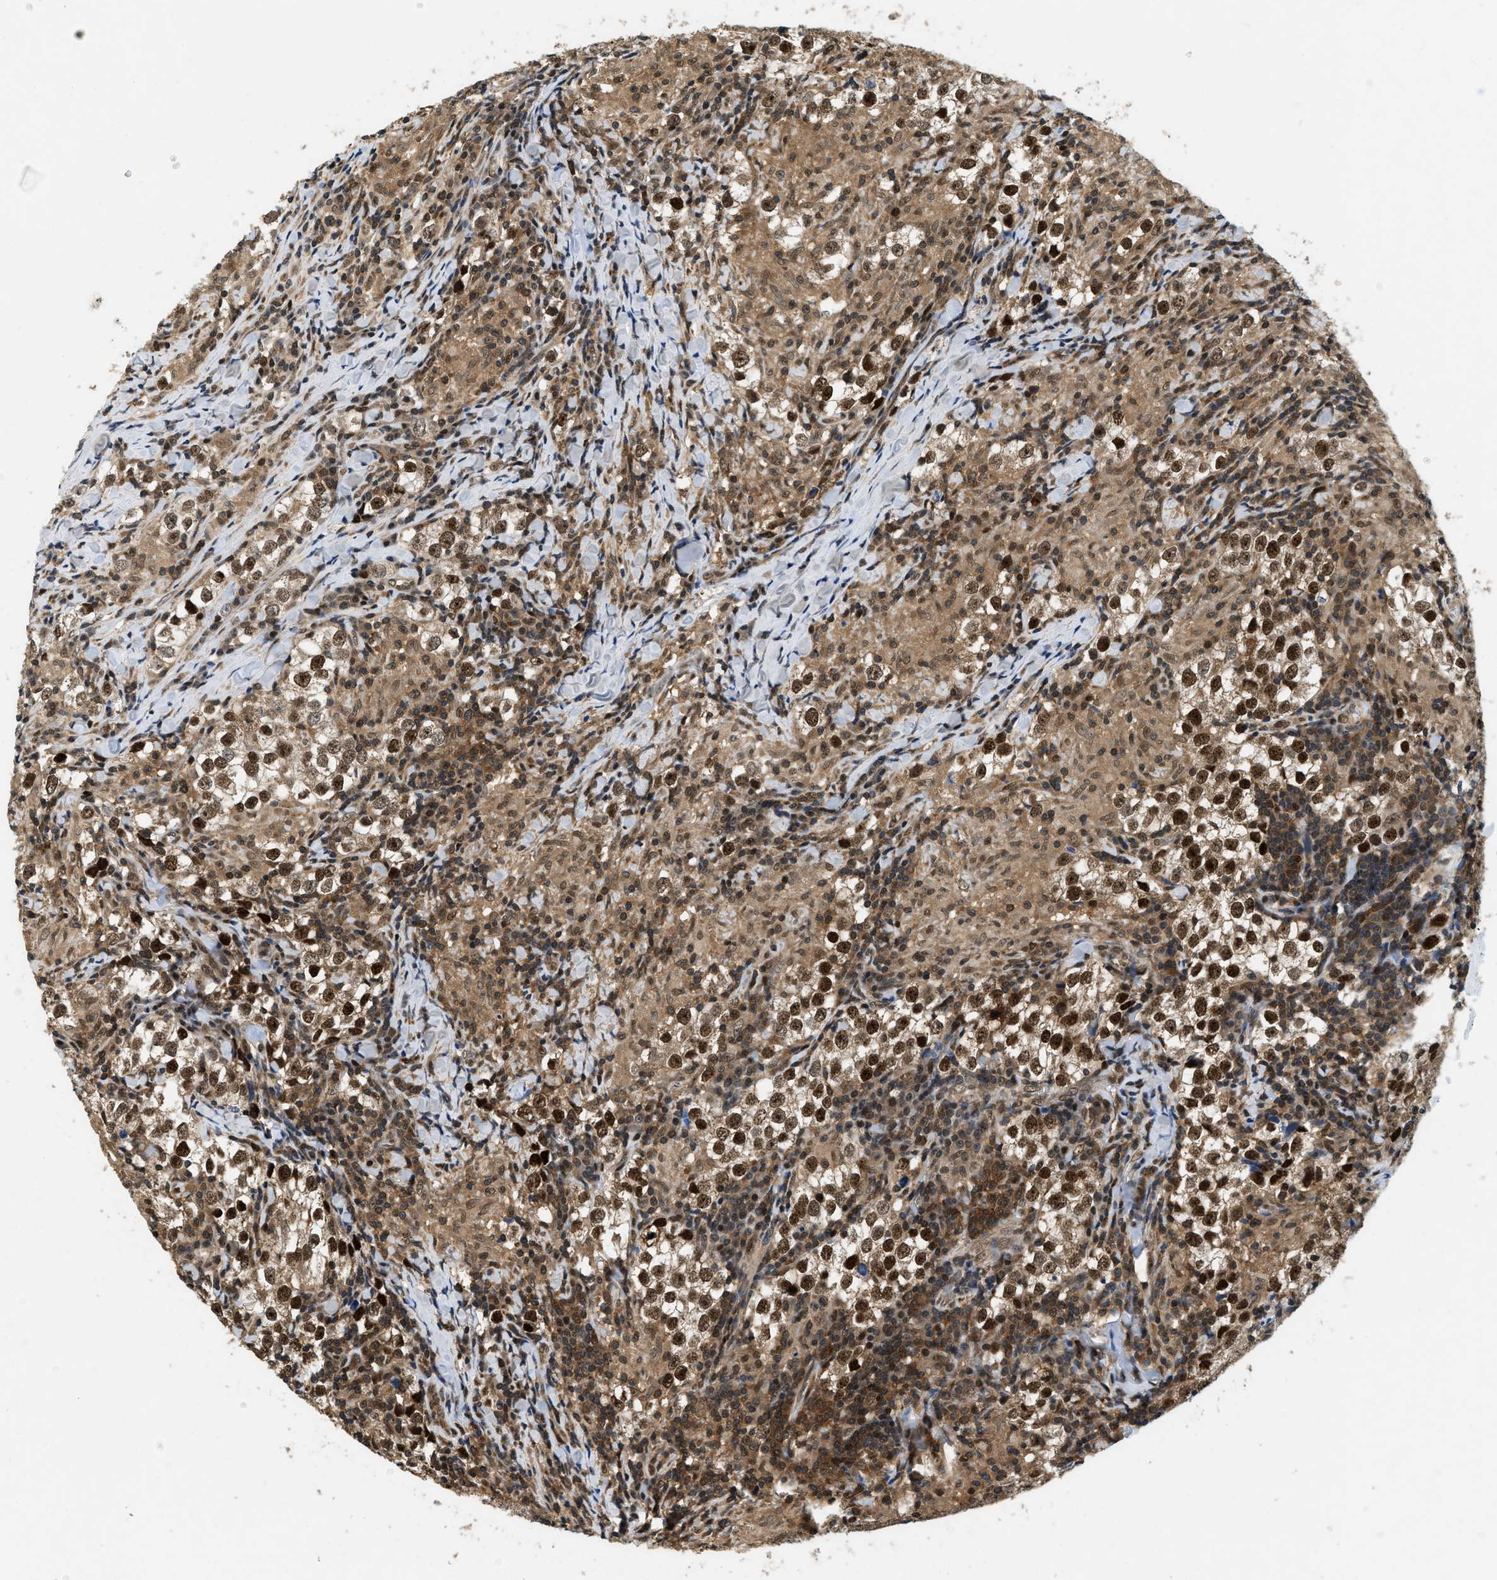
{"staining": {"intensity": "strong", "quantity": ">75%", "location": "cytoplasmic/membranous,nuclear"}, "tissue": "testis cancer", "cell_type": "Tumor cells", "image_type": "cancer", "snomed": [{"axis": "morphology", "description": "Seminoma, NOS"}, {"axis": "morphology", "description": "Carcinoma, Embryonal, NOS"}, {"axis": "topography", "description": "Testis"}], "caption": "The micrograph shows a brown stain indicating the presence of a protein in the cytoplasmic/membranous and nuclear of tumor cells in embryonal carcinoma (testis).", "gene": "ATF7IP", "patient": {"sex": "male", "age": 36}}